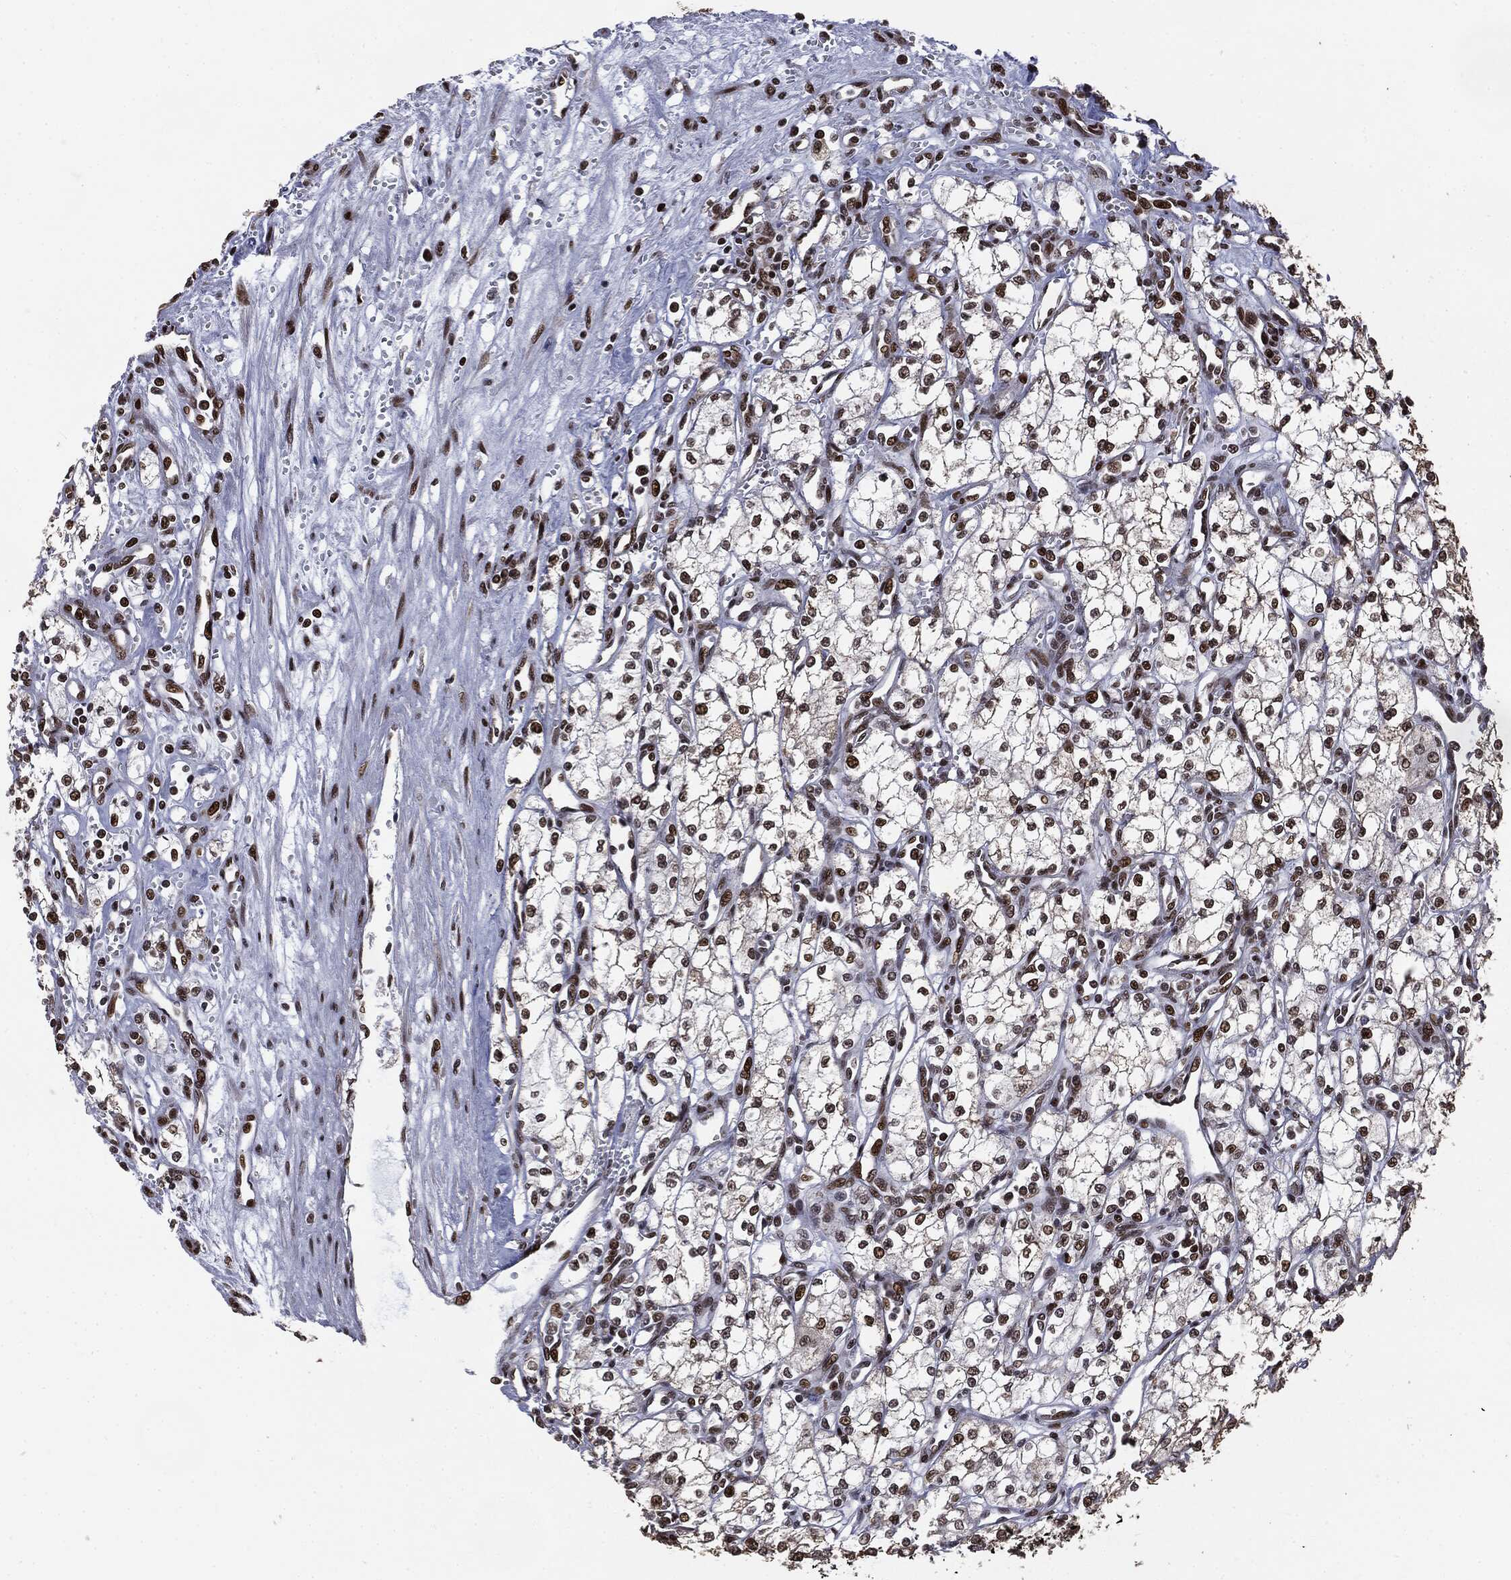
{"staining": {"intensity": "strong", "quantity": ">75%", "location": "nuclear"}, "tissue": "renal cancer", "cell_type": "Tumor cells", "image_type": "cancer", "snomed": [{"axis": "morphology", "description": "Adenocarcinoma, NOS"}, {"axis": "topography", "description": "Kidney"}], "caption": "Immunohistochemistry (IHC) image of human adenocarcinoma (renal) stained for a protein (brown), which exhibits high levels of strong nuclear staining in approximately >75% of tumor cells.", "gene": "DVL2", "patient": {"sex": "male", "age": 59}}